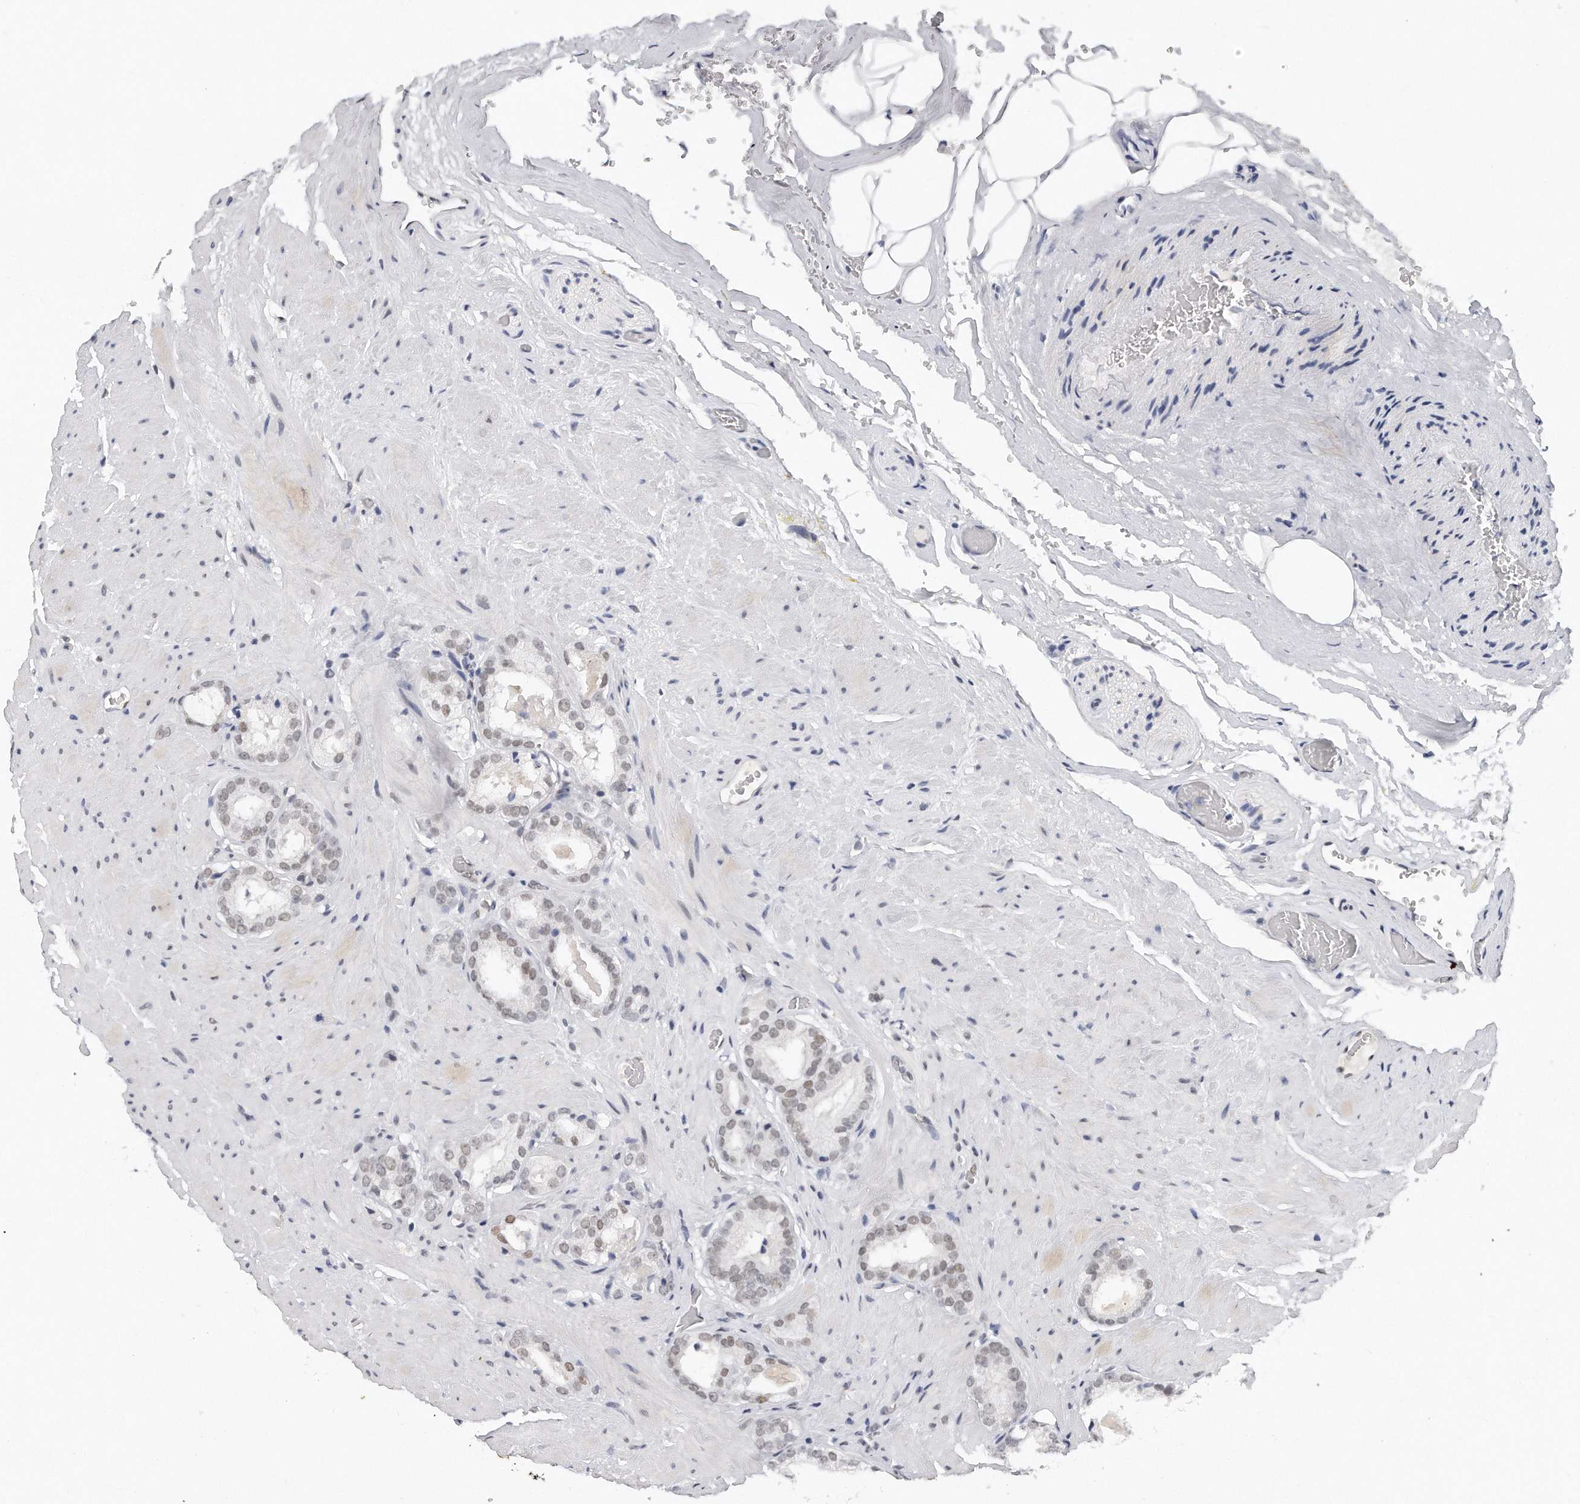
{"staining": {"intensity": "weak", "quantity": ">75%", "location": "nuclear"}, "tissue": "prostate cancer", "cell_type": "Tumor cells", "image_type": "cancer", "snomed": [{"axis": "morphology", "description": "Adenocarcinoma, High grade"}, {"axis": "topography", "description": "Prostate"}], "caption": "Weak nuclear protein expression is identified in about >75% of tumor cells in prostate cancer (adenocarcinoma (high-grade)). (DAB (3,3'-diaminobenzidine) IHC with brightfield microscopy, high magnification).", "gene": "CTBP2", "patient": {"sex": "male", "age": 64}}